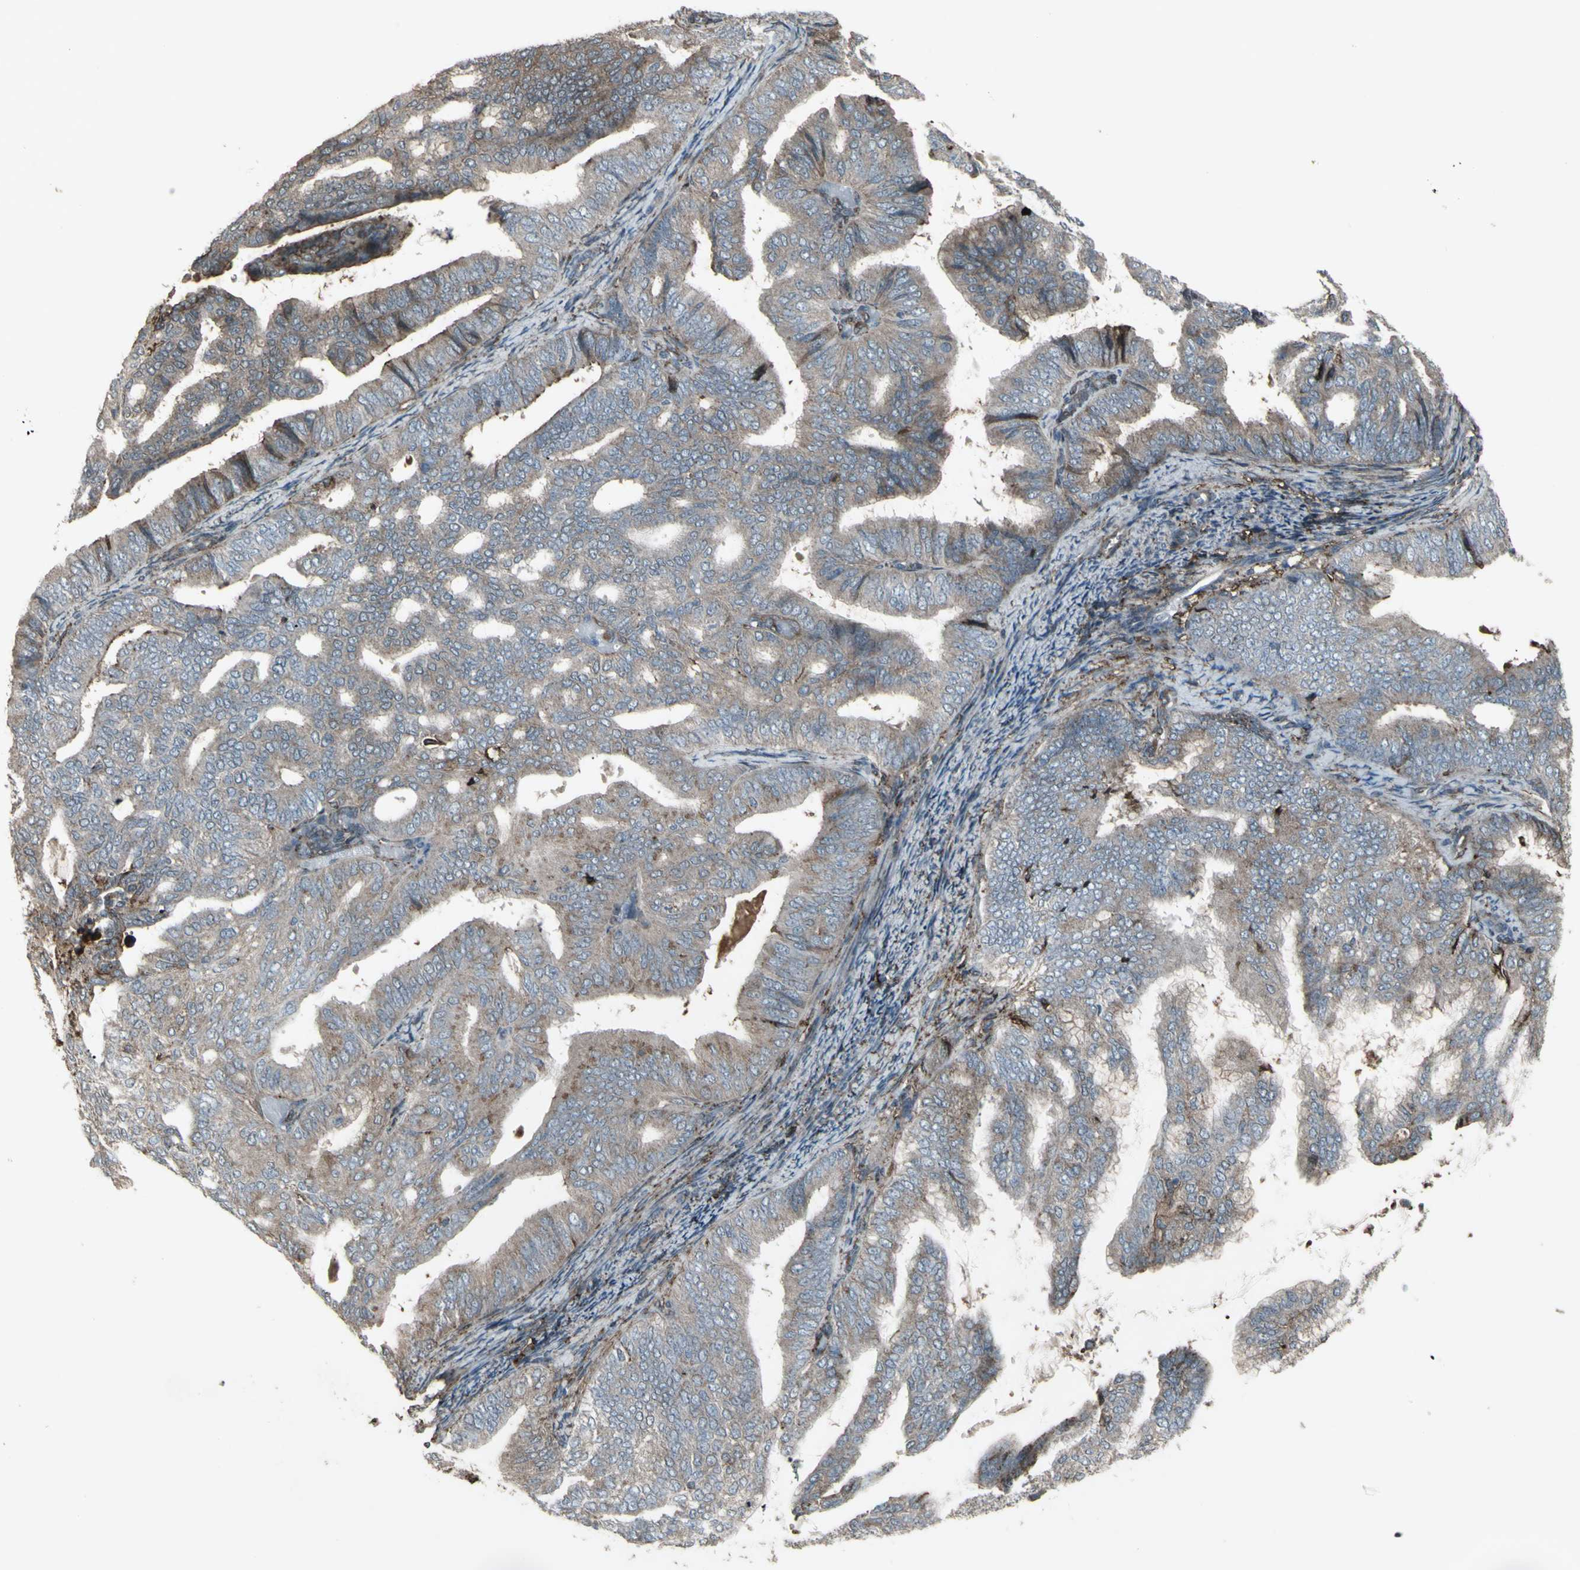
{"staining": {"intensity": "weak", "quantity": "<25%", "location": "cytoplasmic/membranous"}, "tissue": "endometrial cancer", "cell_type": "Tumor cells", "image_type": "cancer", "snomed": [{"axis": "morphology", "description": "Adenocarcinoma, NOS"}, {"axis": "topography", "description": "Endometrium"}], "caption": "Endometrial adenocarcinoma was stained to show a protein in brown. There is no significant expression in tumor cells.", "gene": "SMO", "patient": {"sex": "female", "age": 58}}